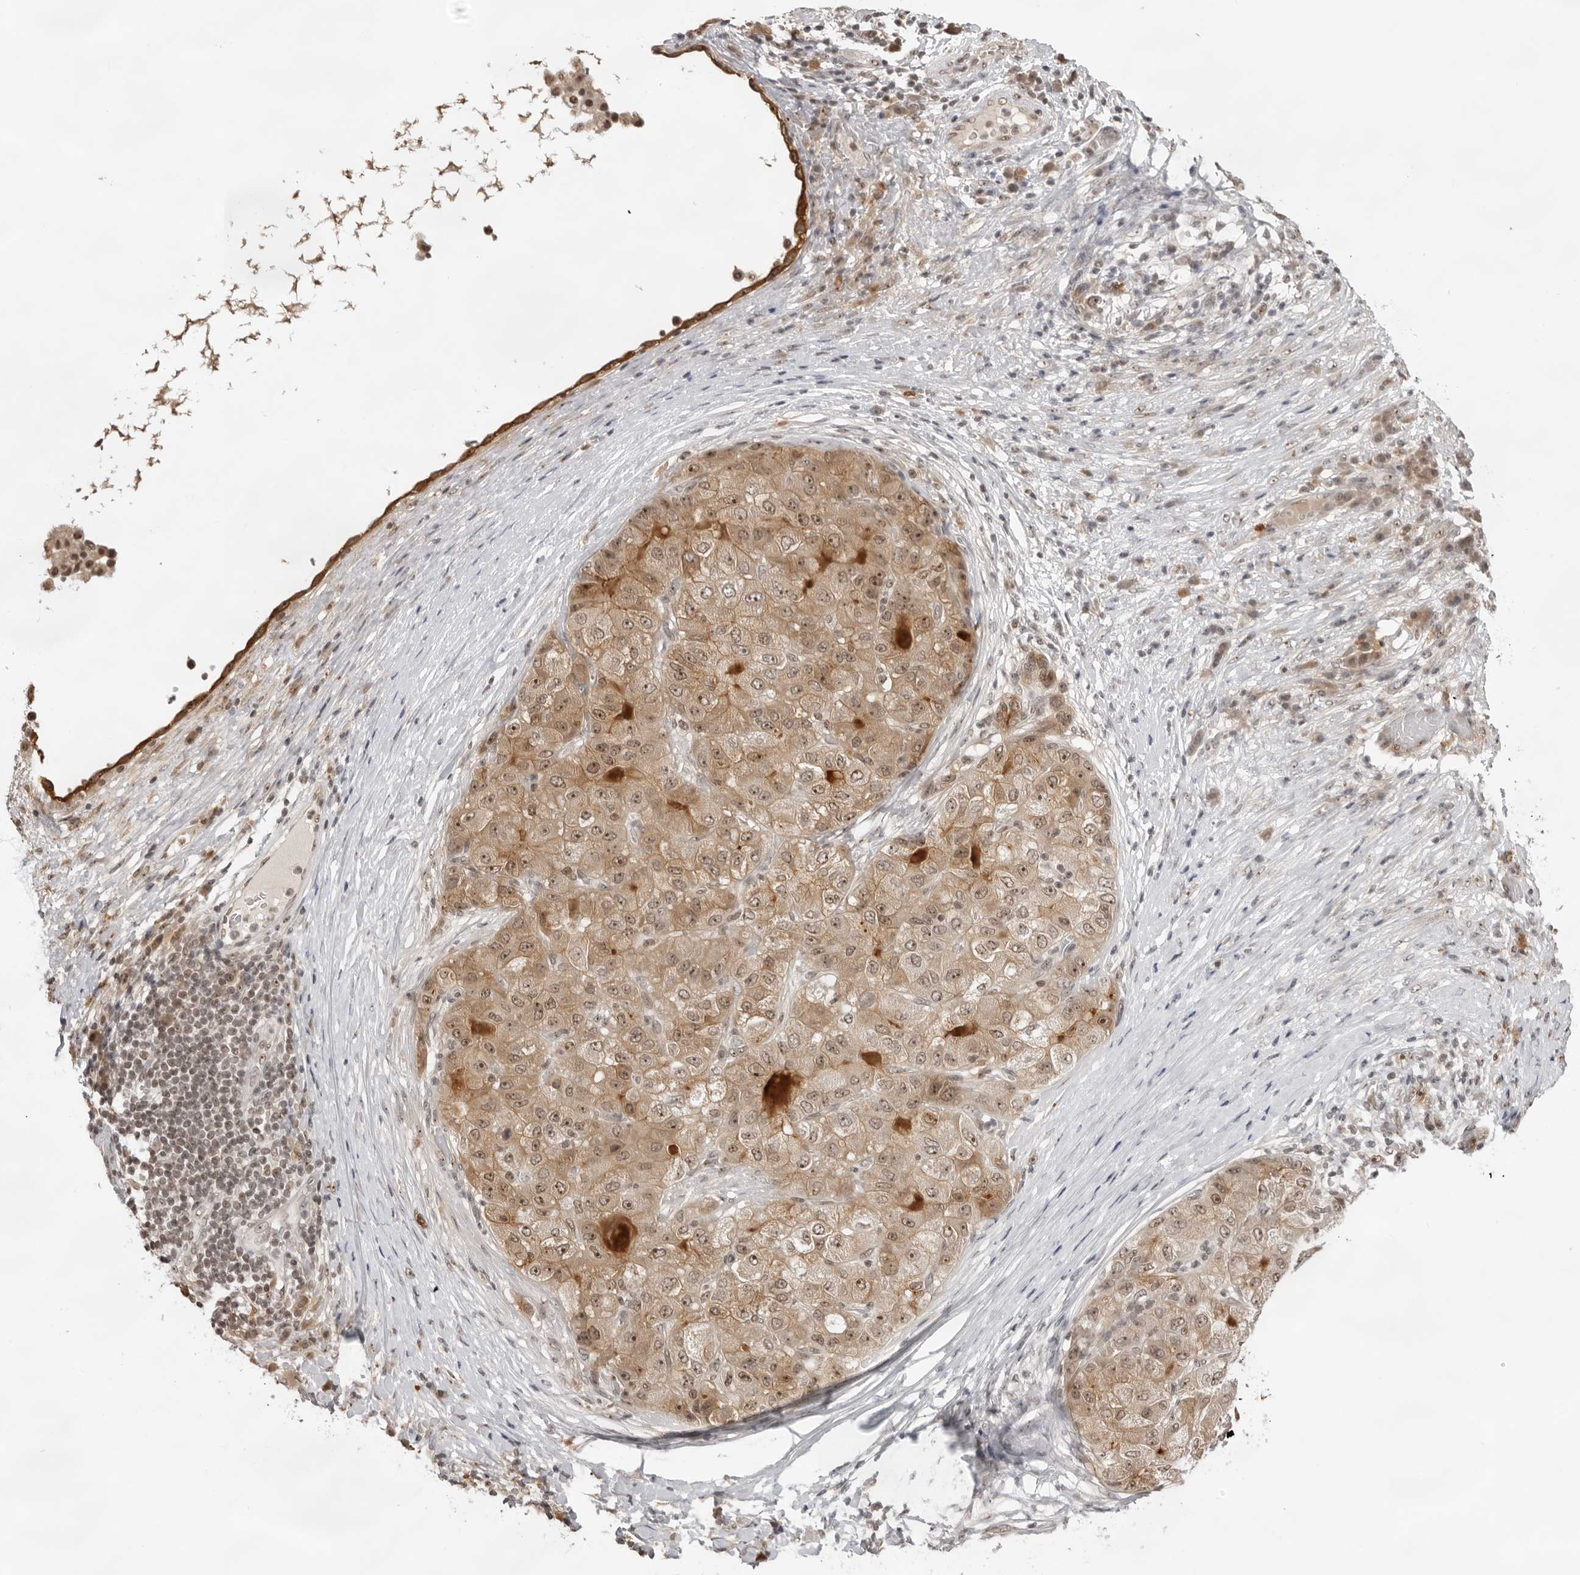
{"staining": {"intensity": "moderate", "quantity": ">75%", "location": "cytoplasmic/membranous,nuclear"}, "tissue": "liver cancer", "cell_type": "Tumor cells", "image_type": "cancer", "snomed": [{"axis": "morphology", "description": "Carcinoma, Hepatocellular, NOS"}, {"axis": "topography", "description": "Liver"}], "caption": "Human liver cancer (hepatocellular carcinoma) stained with a protein marker reveals moderate staining in tumor cells.", "gene": "EXOSC10", "patient": {"sex": "male", "age": 80}}